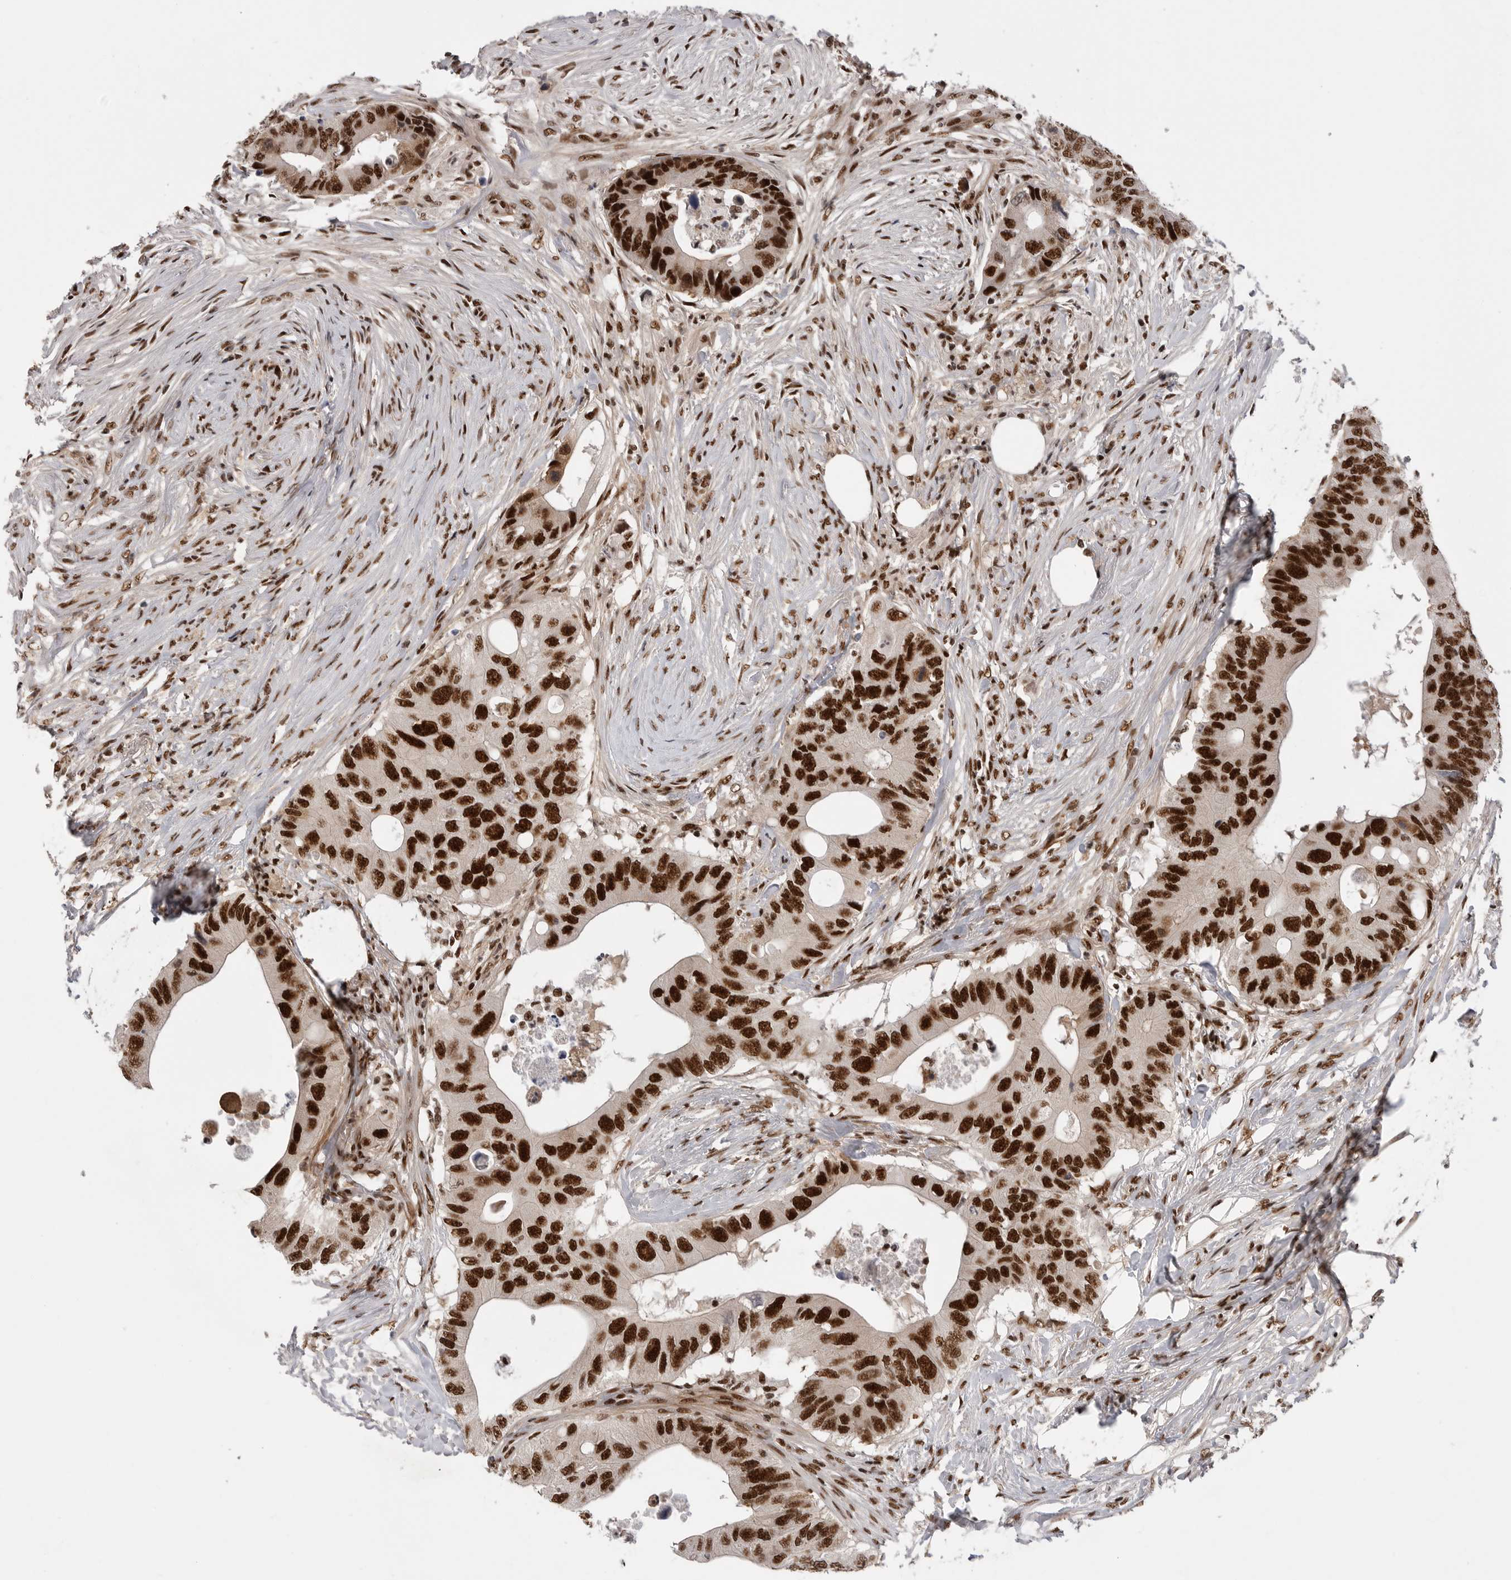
{"staining": {"intensity": "strong", "quantity": ">75%", "location": "nuclear"}, "tissue": "colorectal cancer", "cell_type": "Tumor cells", "image_type": "cancer", "snomed": [{"axis": "morphology", "description": "Adenocarcinoma, NOS"}, {"axis": "topography", "description": "Colon"}], "caption": "Immunohistochemical staining of human adenocarcinoma (colorectal) reveals high levels of strong nuclear positivity in about >75% of tumor cells.", "gene": "PPP1R8", "patient": {"sex": "male", "age": 71}}